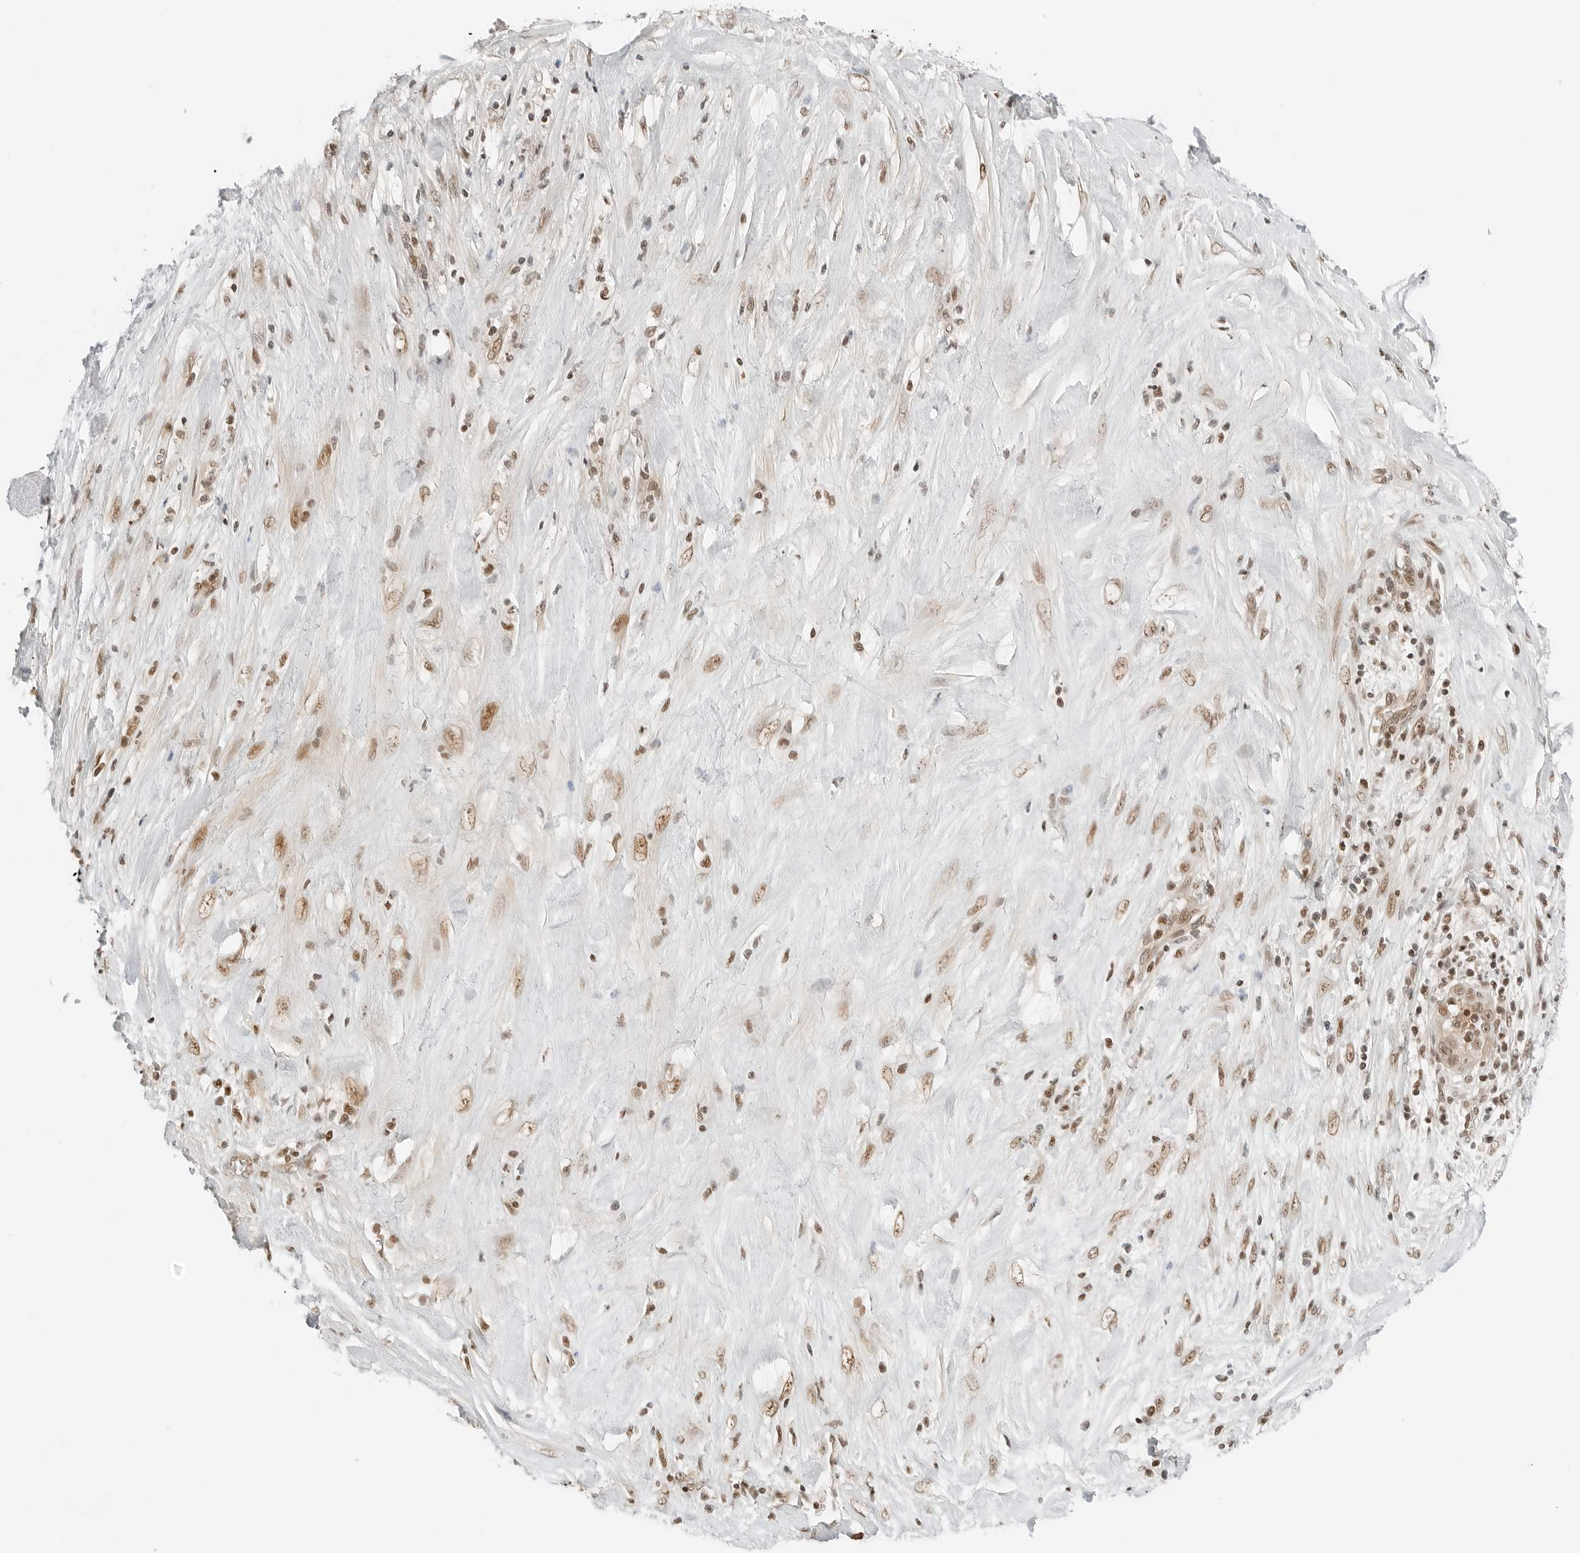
{"staining": {"intensity": "moderate", "quantity": ">75%", "location": "nuclear"}, "tissue": "liver cancer", "cell_type": "Tumor cells", "image_type": "cancer", "snomed": [{"axis": "morphology", "description": "Cholangiocarcinoma"}, {"axis": "topography", "description": "Liver"}], "caption": "Protein expression analysis of human liver cholangiocarcinoma reveals moderate nuclear staining in about >75% of tumor cells.", "gene": "CRTC2", "patient": {"sex": "female", "age": 52}}